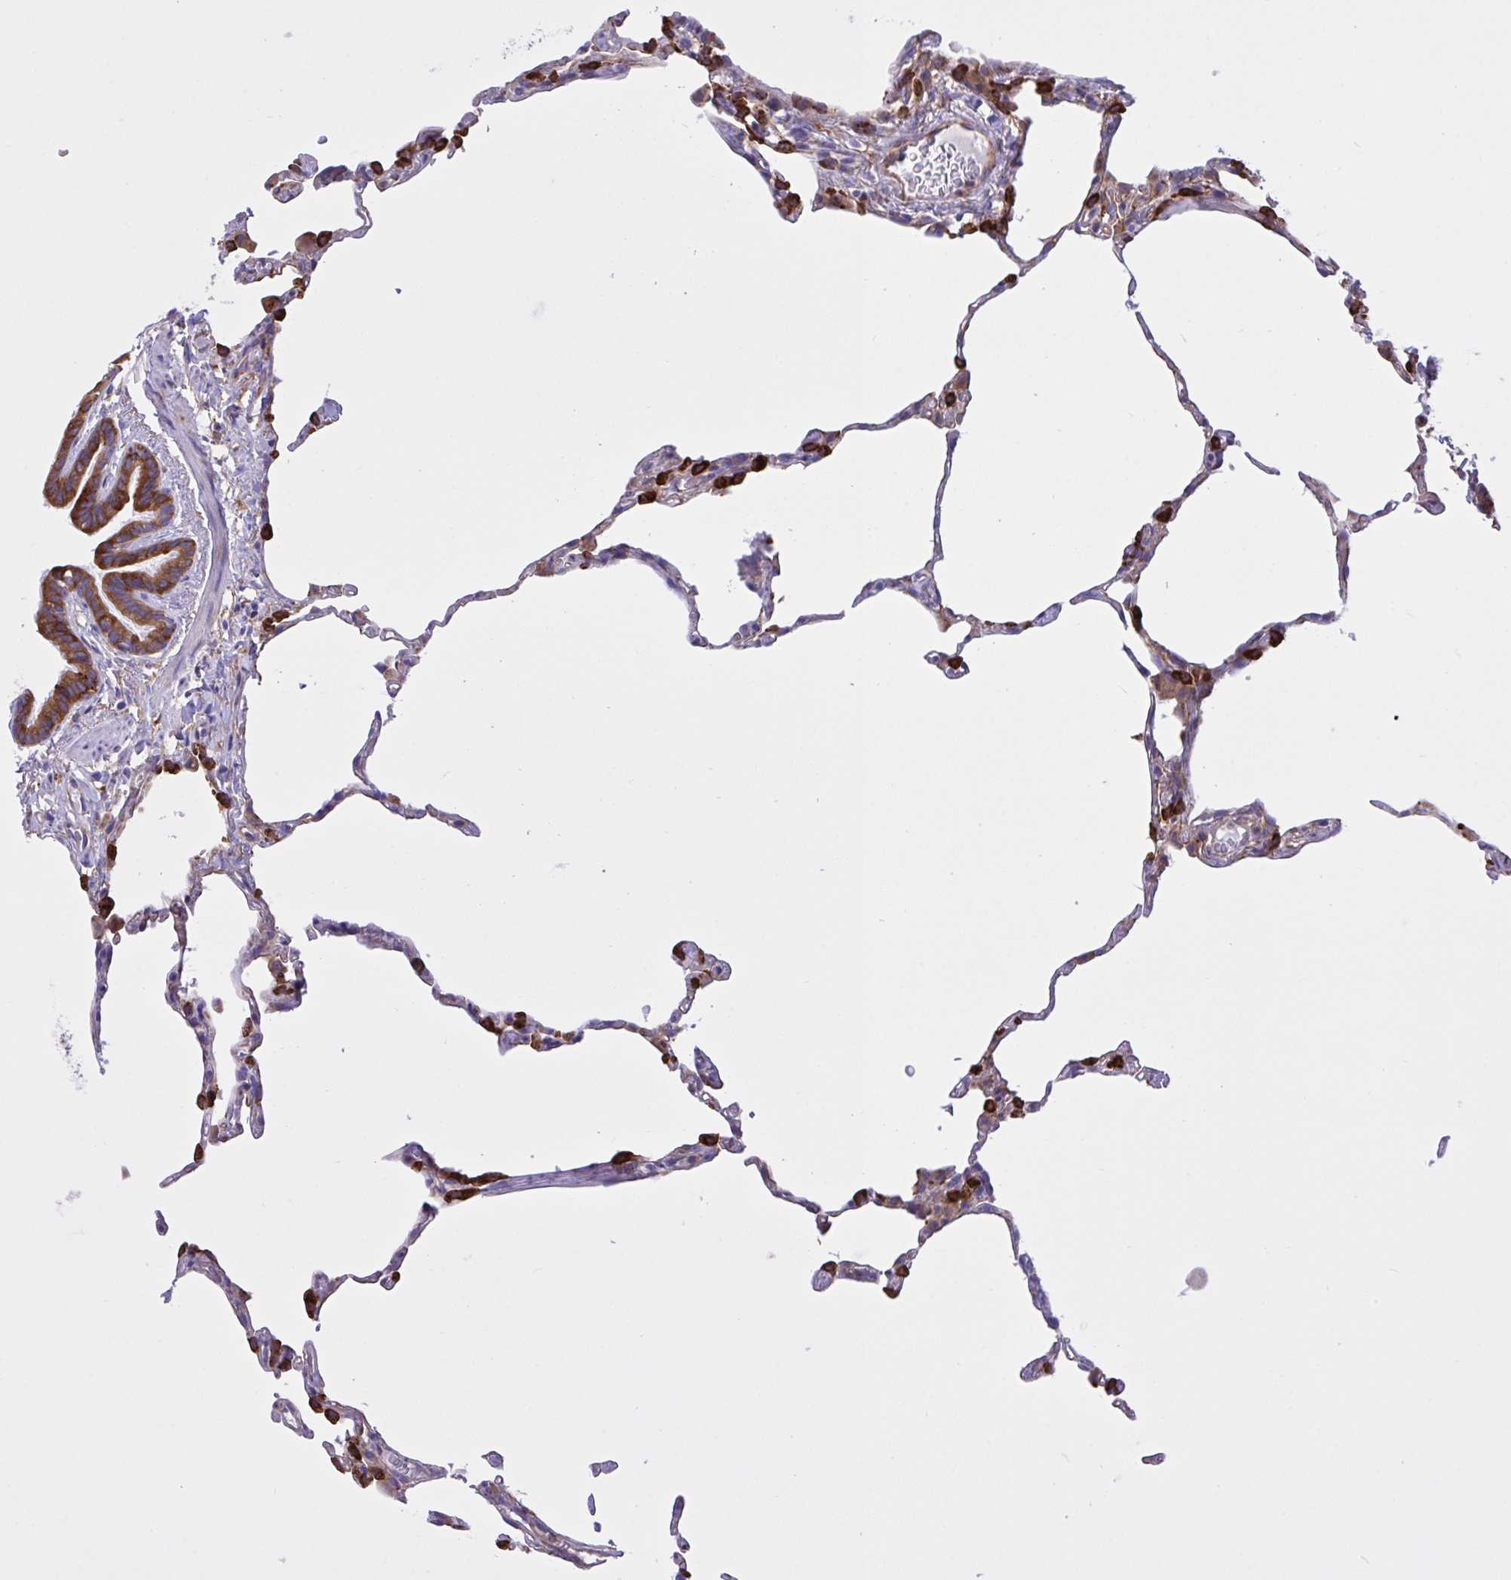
{"staining": {"intensity": "strong", "quantity": "<25%", "location": "cytoplasmic/membranous"}, "tissue": "lung", "cell_type": "Alveolar cells", "image_type": "normal", "snomed": [{"axis": "morphology", "description": "Normal tissue, NOS"}, {"axis": "topography", "description": "Lung"}], "caption": "The micrograph shows staining of benign lung, revealing strong cytoplasmic/membranous protein positivity (brown color) within alveolar cells.", "gene": "OR51M1", "patient": {"sex": "female", "age": 57}}